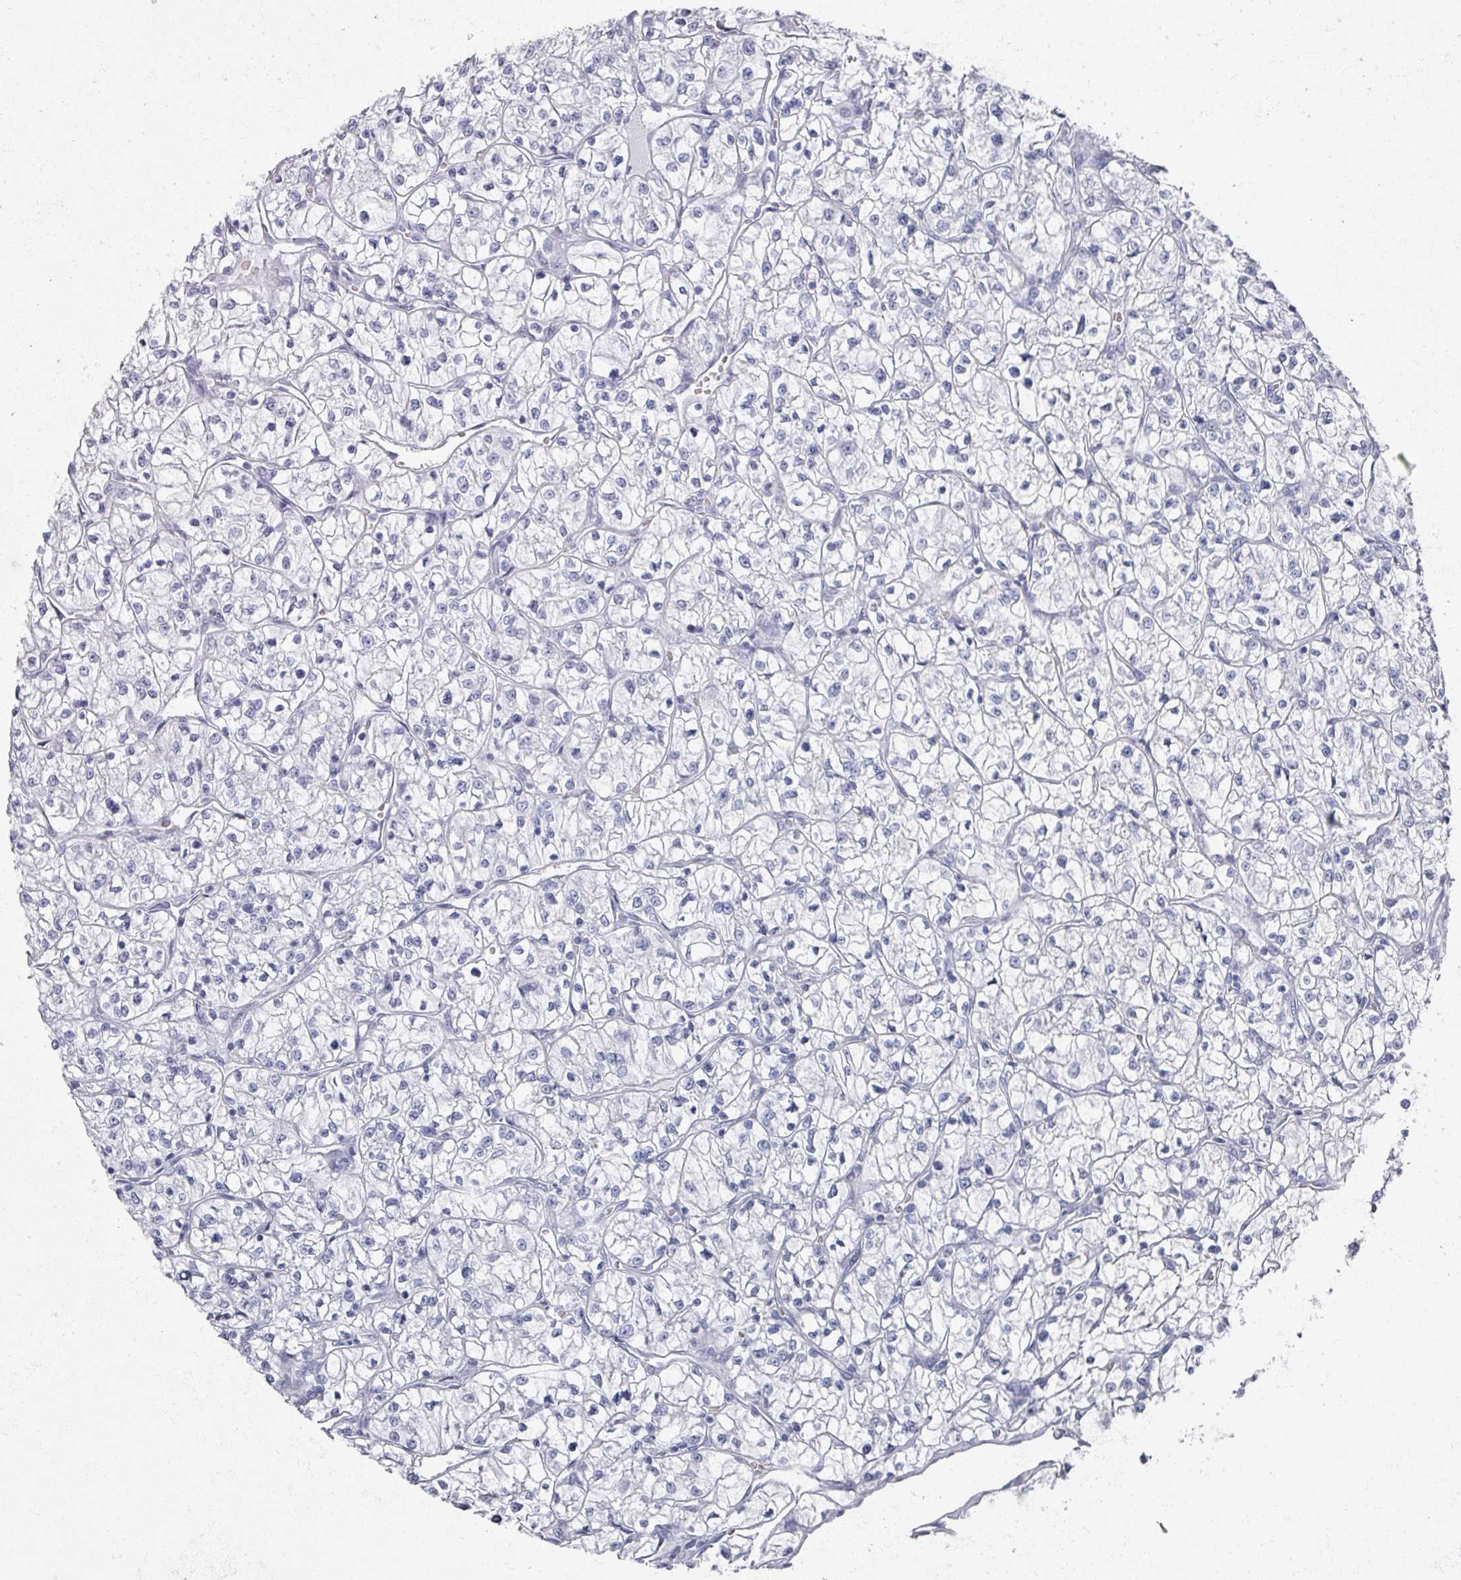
{"staining": {"intensity": "negative", "quantity": "none", "location": "none"}, "tissue": "renal cancer", "cell_type": "Tumor cells", "image_type": "cancer", "snomed": [{"axis": "morphology", "description": "Adenocarcinoma, NOS"}, {"axis": "topography", "description": "Kidney"}], "caption": "Human renal cancer stained for a protein using immunohistochemistry (IHC) exhibits no expression in tumor cells.", "gene": "OMG", "patient": {"sex": "female", "age": 64}}